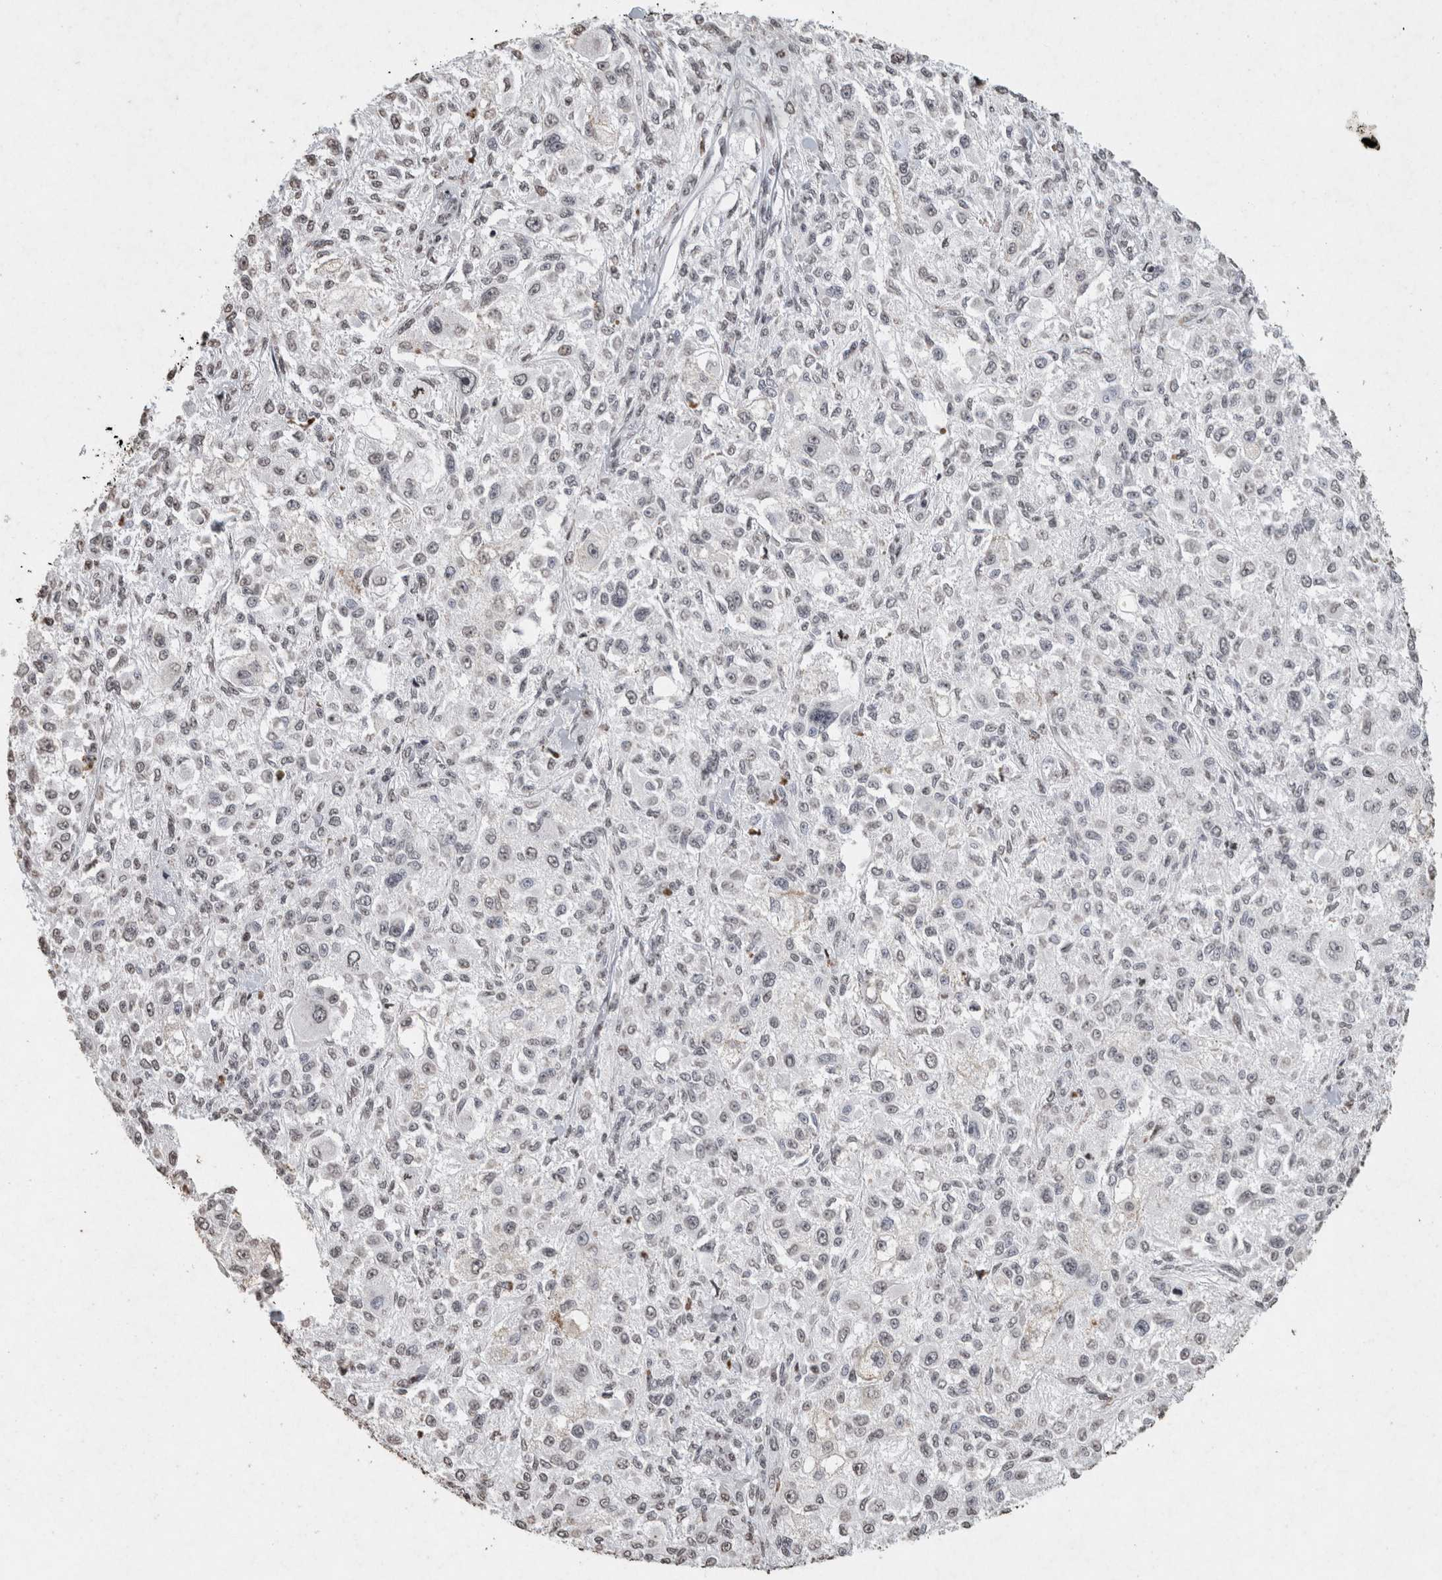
{"staining": {"intensity": "negative", "quantity": "none", "location": "none"}, "tissue": "melanoma", "cell_type": "Tumor cells", "image_type": "cancer", "snomed": [{"axis": "morphology", "description": "Necrosis, NOS"}, {"axis": "morphology", "description": "Malignant melanoma, NOS"}, {"axis": "topography", "description": "Skin"}], "caption": "This image is of malignant melanoma stained with immunohistochemistry to label a protein in brown with the nuclei are counter-stained blue. There is no positivity in tumor cells. (Immunohistochemistry, brightfield microscopy, high magnification).", "gene": "CNTN1", "patient": {"sex": "female", "age": 87}}